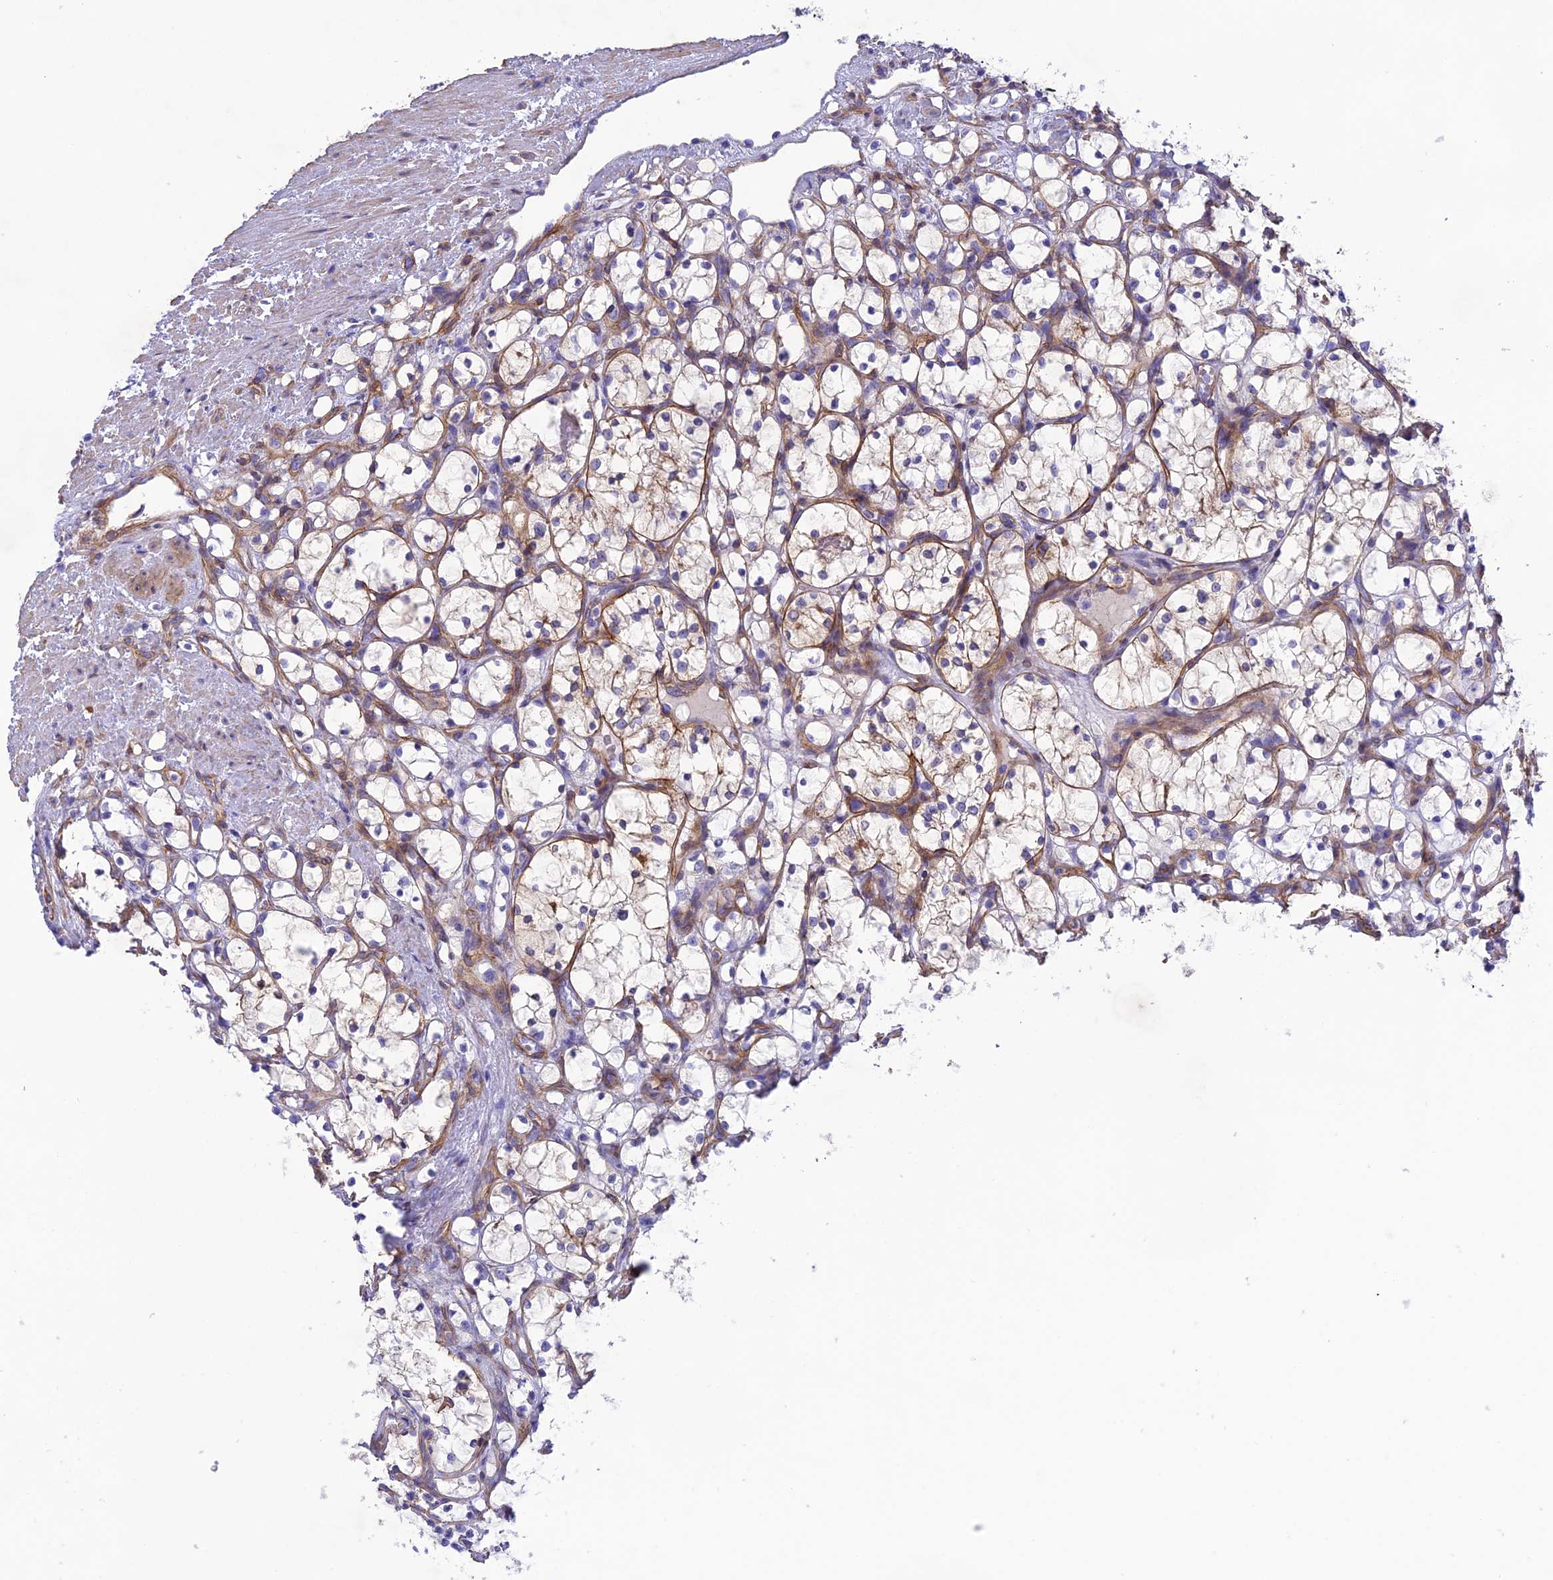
{"staining": {"intensity": "moderate", "quantity": "<25%", "location": "cytoplasmic/membranous"}, "tissue": "renal cancer", "cell_type": "Tumor cells", "image_type": "cancer", "snomed": [{"axis": "morphology", "description": "Adenocarcinoma, NOS"}, {"axis": "topography", "description": "Kidney"}], "caption": "Renal adenocarcinoma tissue shows moderate cytoplasmic/membranous positivity in about <25% of tumor cells", "gene": "TNS1", "patient": {"sex": "female", "age": 69}}